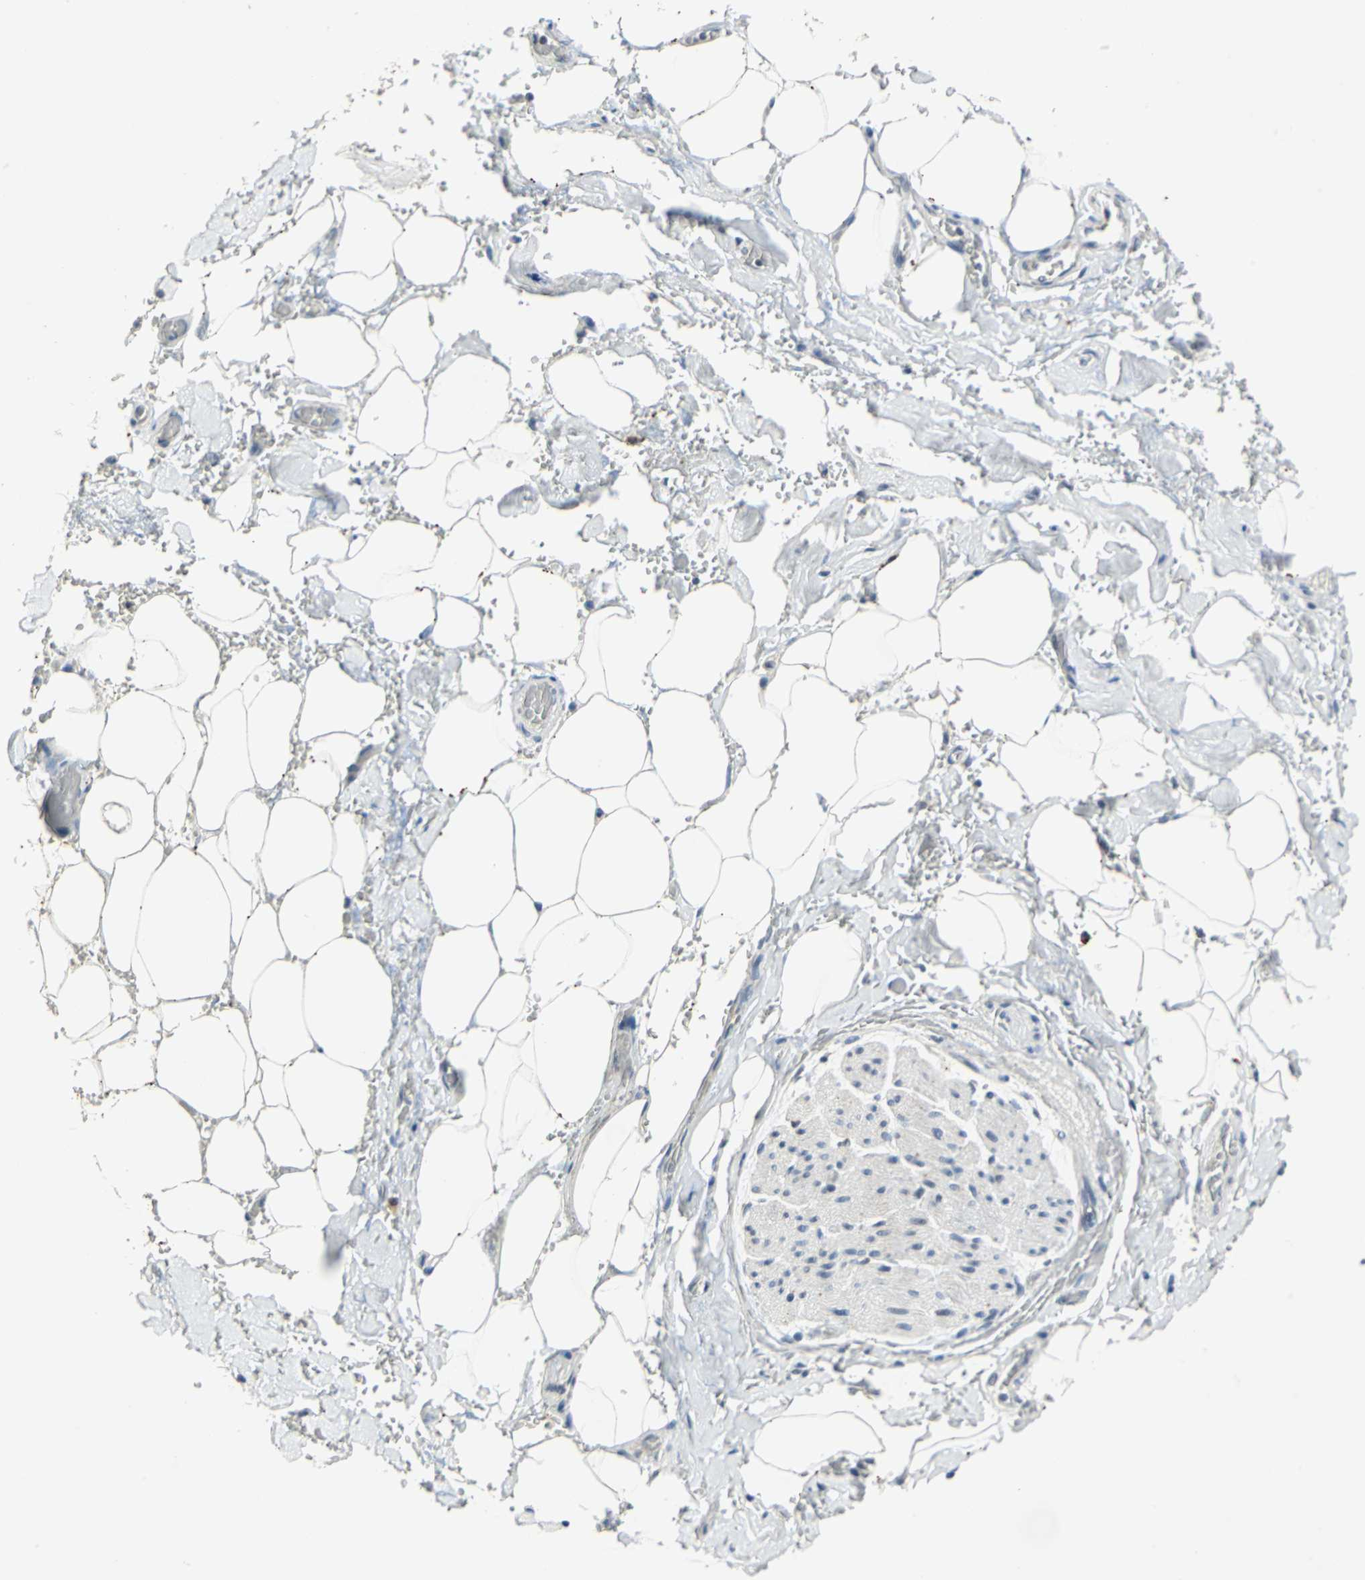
{"staining": {"intensity": "negative", "quantity": "none", "location": "none"}, "tissue": "adipose tissue", "cell_type": "Adipocytes", "image_type": "normal", "snomed": [{"axis": "morphology", "description": "Normal tissue, NOS"}, {"axis": "morphology", "description": "Cholangiocarcinoma"}, {"axis": "topography", "description": "Liver"}, {"axis": "topography", "description": "Peripheral nerve tissue"}], "caption": "This is a image of immunohistochemistry (IHC) staining of benign adipose tissue, which shows no expression in adipocytes. The staining was performed using DAB to visualize the protein expression in brown, while the nuclei were stained in blue with hematoxylin (Magnification: 20x).", "gene": "RAD17", "patient": {"sex": "male", "age": 50}}